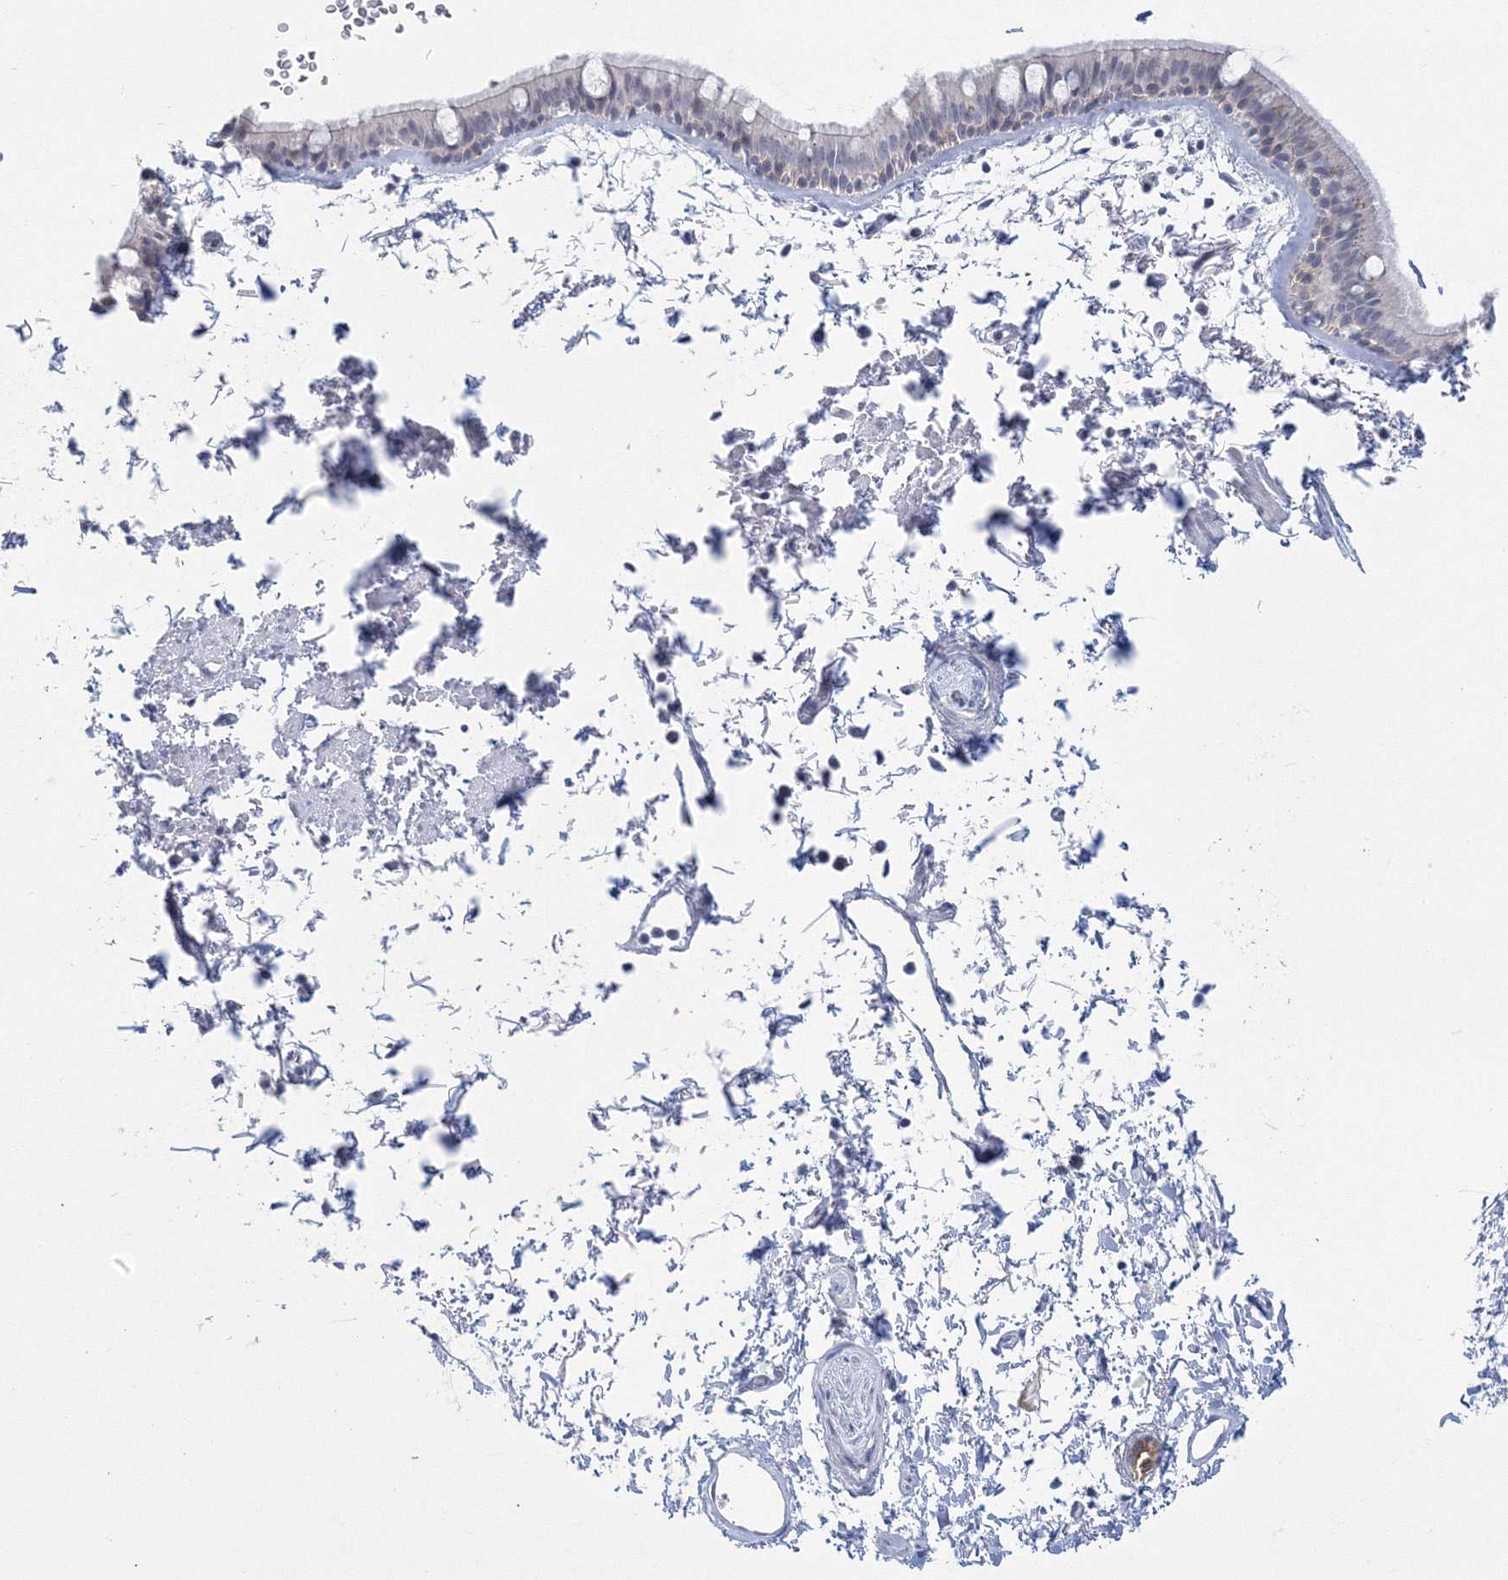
{"staining": {"intensity": "weak", "quantity": "<25%", "location": "cytoplasmic/membranous"}, "tissue": "bronchus", "cell_type": "Respiratory epithelial cells", "image_type": "normal", "snomed": [{"axis": "morphology", "description": "Normal tissue, NOS"}, {"axis": "topography", "description": "Lymph node"}, {"axis": "topography", "description": "Bronchus"}], "caption": "Histopathology image shows no protein staining in respiratory epithelial cells of normal bronchus. (DAB (3,3'-diaminobenzidine) immunohistochemistry (IHC) visualized using brightfield microscopy, high magnification).", "gene": "VSIG1", "patient": {"sex": "female", "age": 70}}